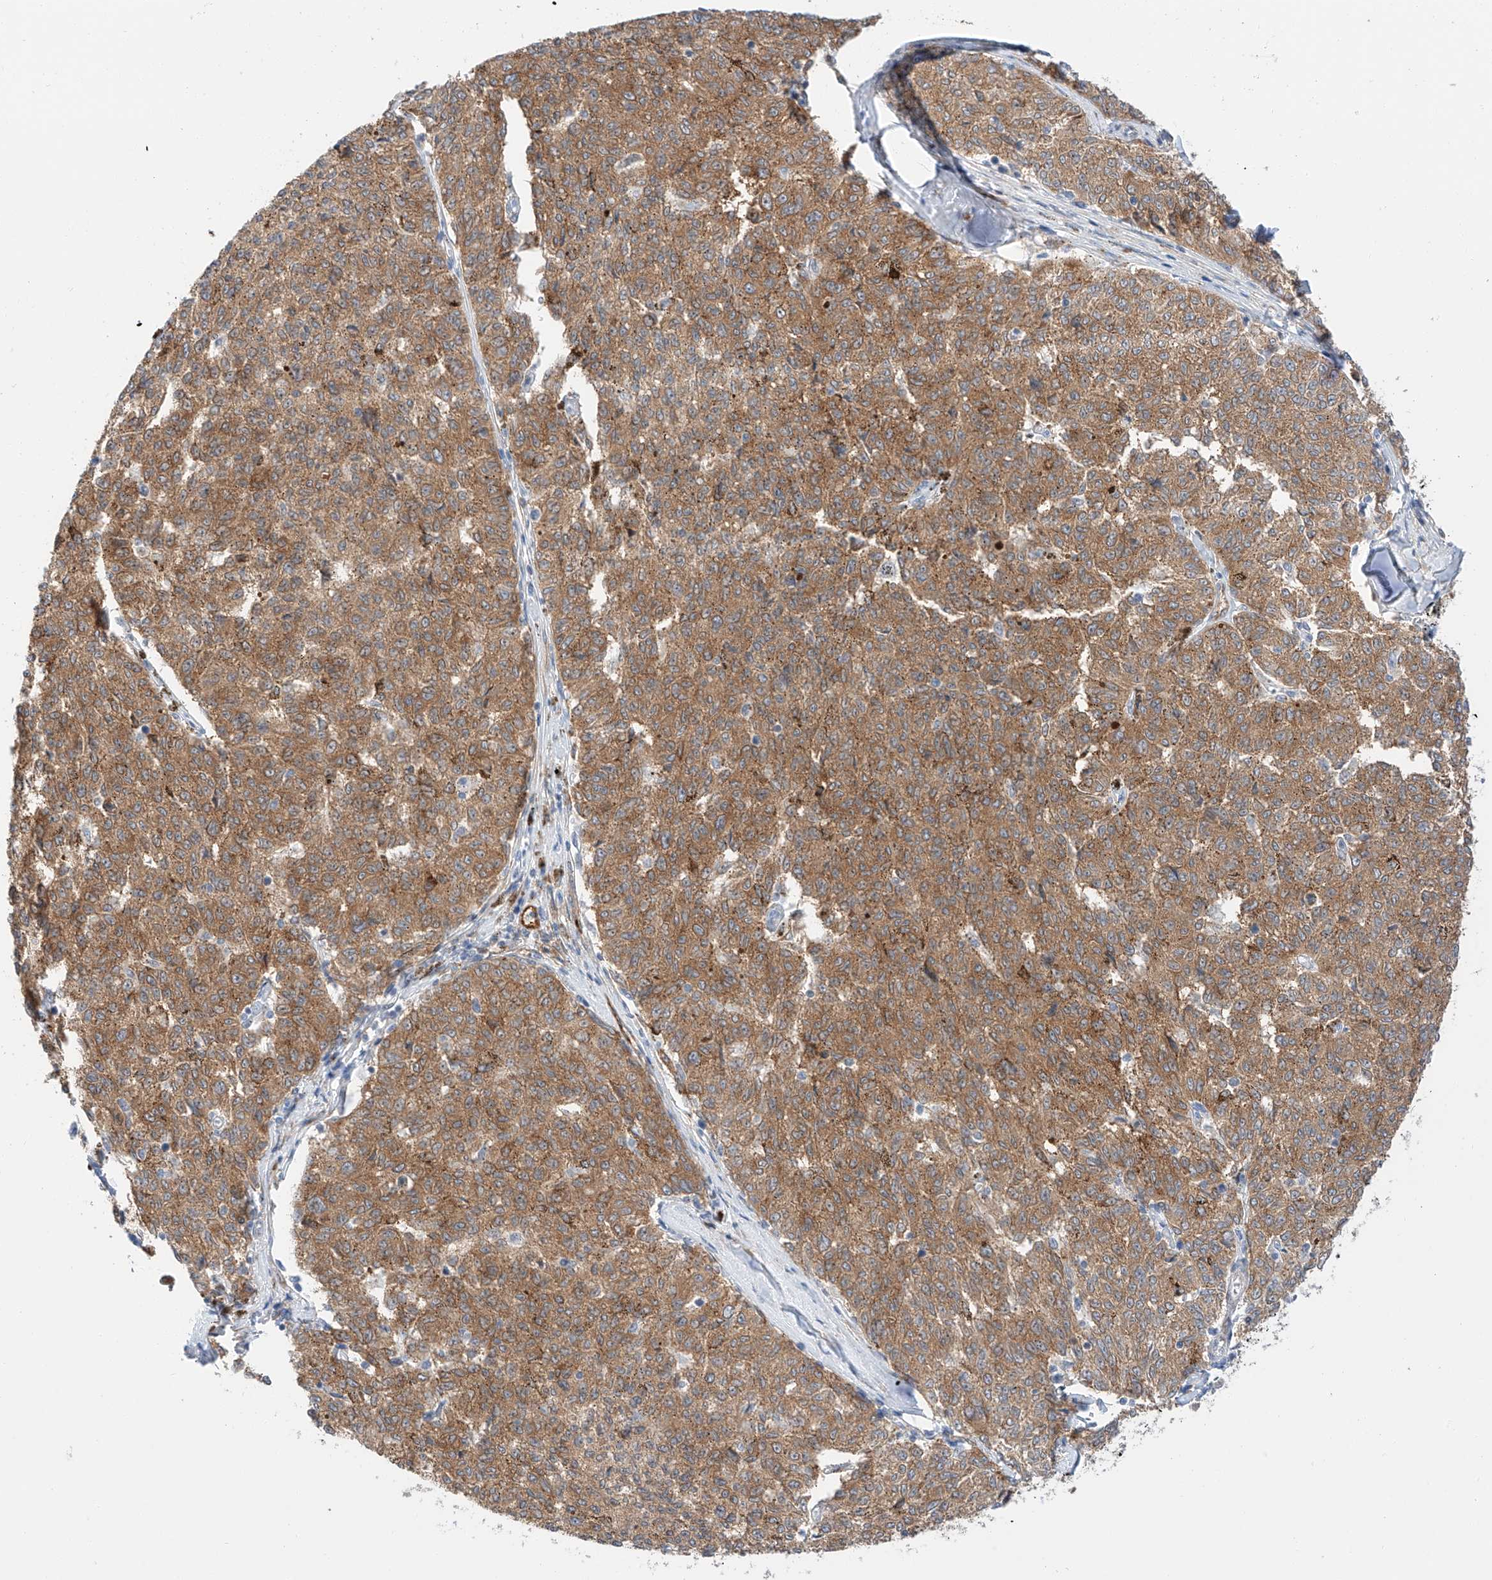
{"staining": {"intensity": "moderate", "quantity": ">75%", "location": "cytoplasmic/membranous"}, "tissue": "melanoma", "cell_type": "Tumor cells", "image_type": "cancer", "snomed": [{"axis": "morphology", "description": "Malignant melanoma, NOS"}, {"axis": "topography", "description": "Skin"}], "caption": "Tumor cells reveal moderate cytoplasmic/membranous positivity in about >75% of cells in malignant melanoma.", "gene": "CARMIL1", "patient": {"sex": "female", "age": 72}}